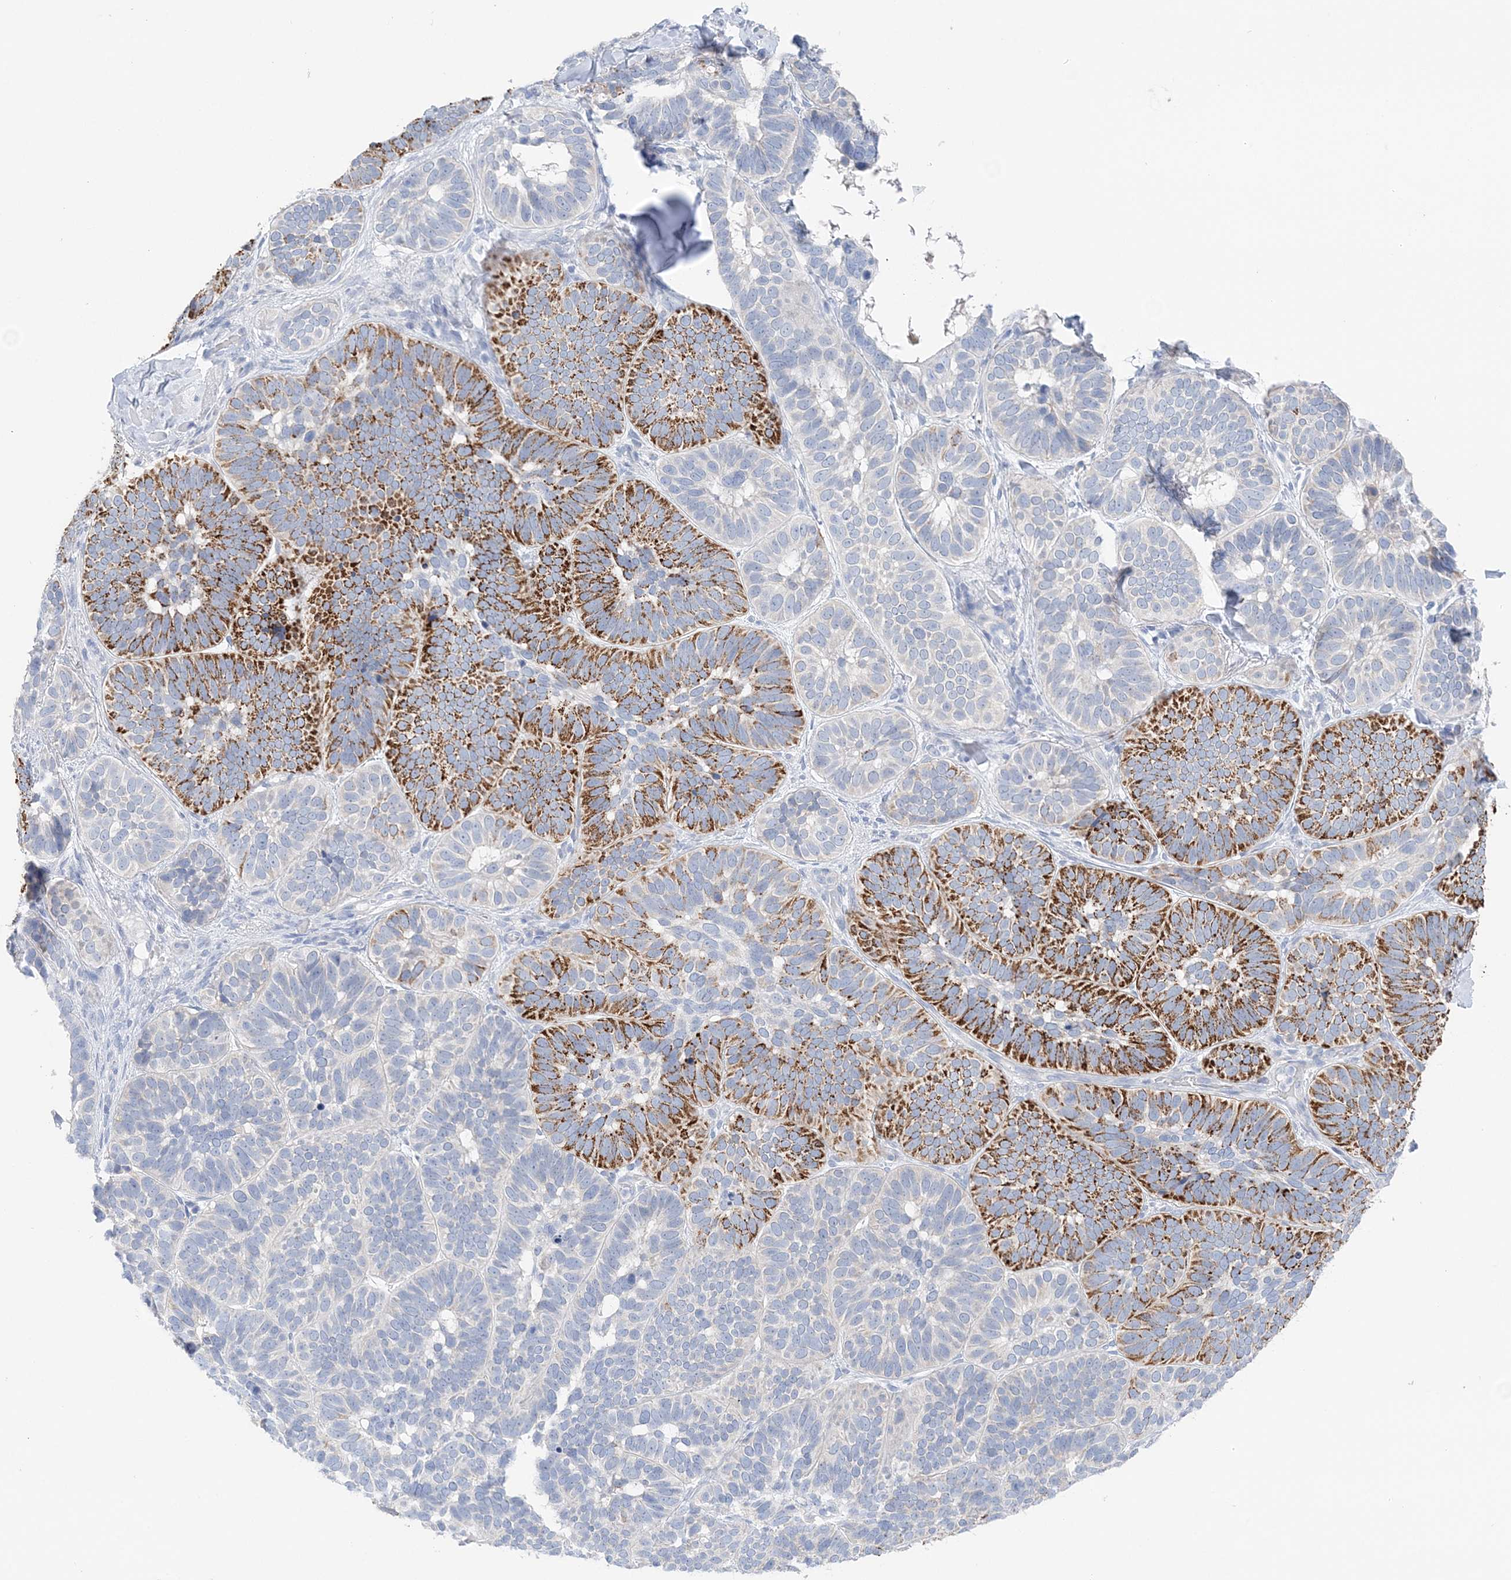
{"staining": {"intensity": "strong", "quantity": "25%-75%", "location": "cytoplasmic/membranous"}, "tissue": "skin cancer", "cell_type": "Tumor cells", "image_type": "cancer", "snomed": [{"axis": "morphology", "description": "Basal cell carcinoma"}, {"axis": "topography", "description": "Skin"}], "caption": "Human basal cell carcinoma (skin) stained with a brown dye exhibits strong cytoplasmic/membranous positive staining in approximately 25%-75% of tumor cells.", "gene": "HMGCS1", "patient": {"sex": "male", "age": 62}}